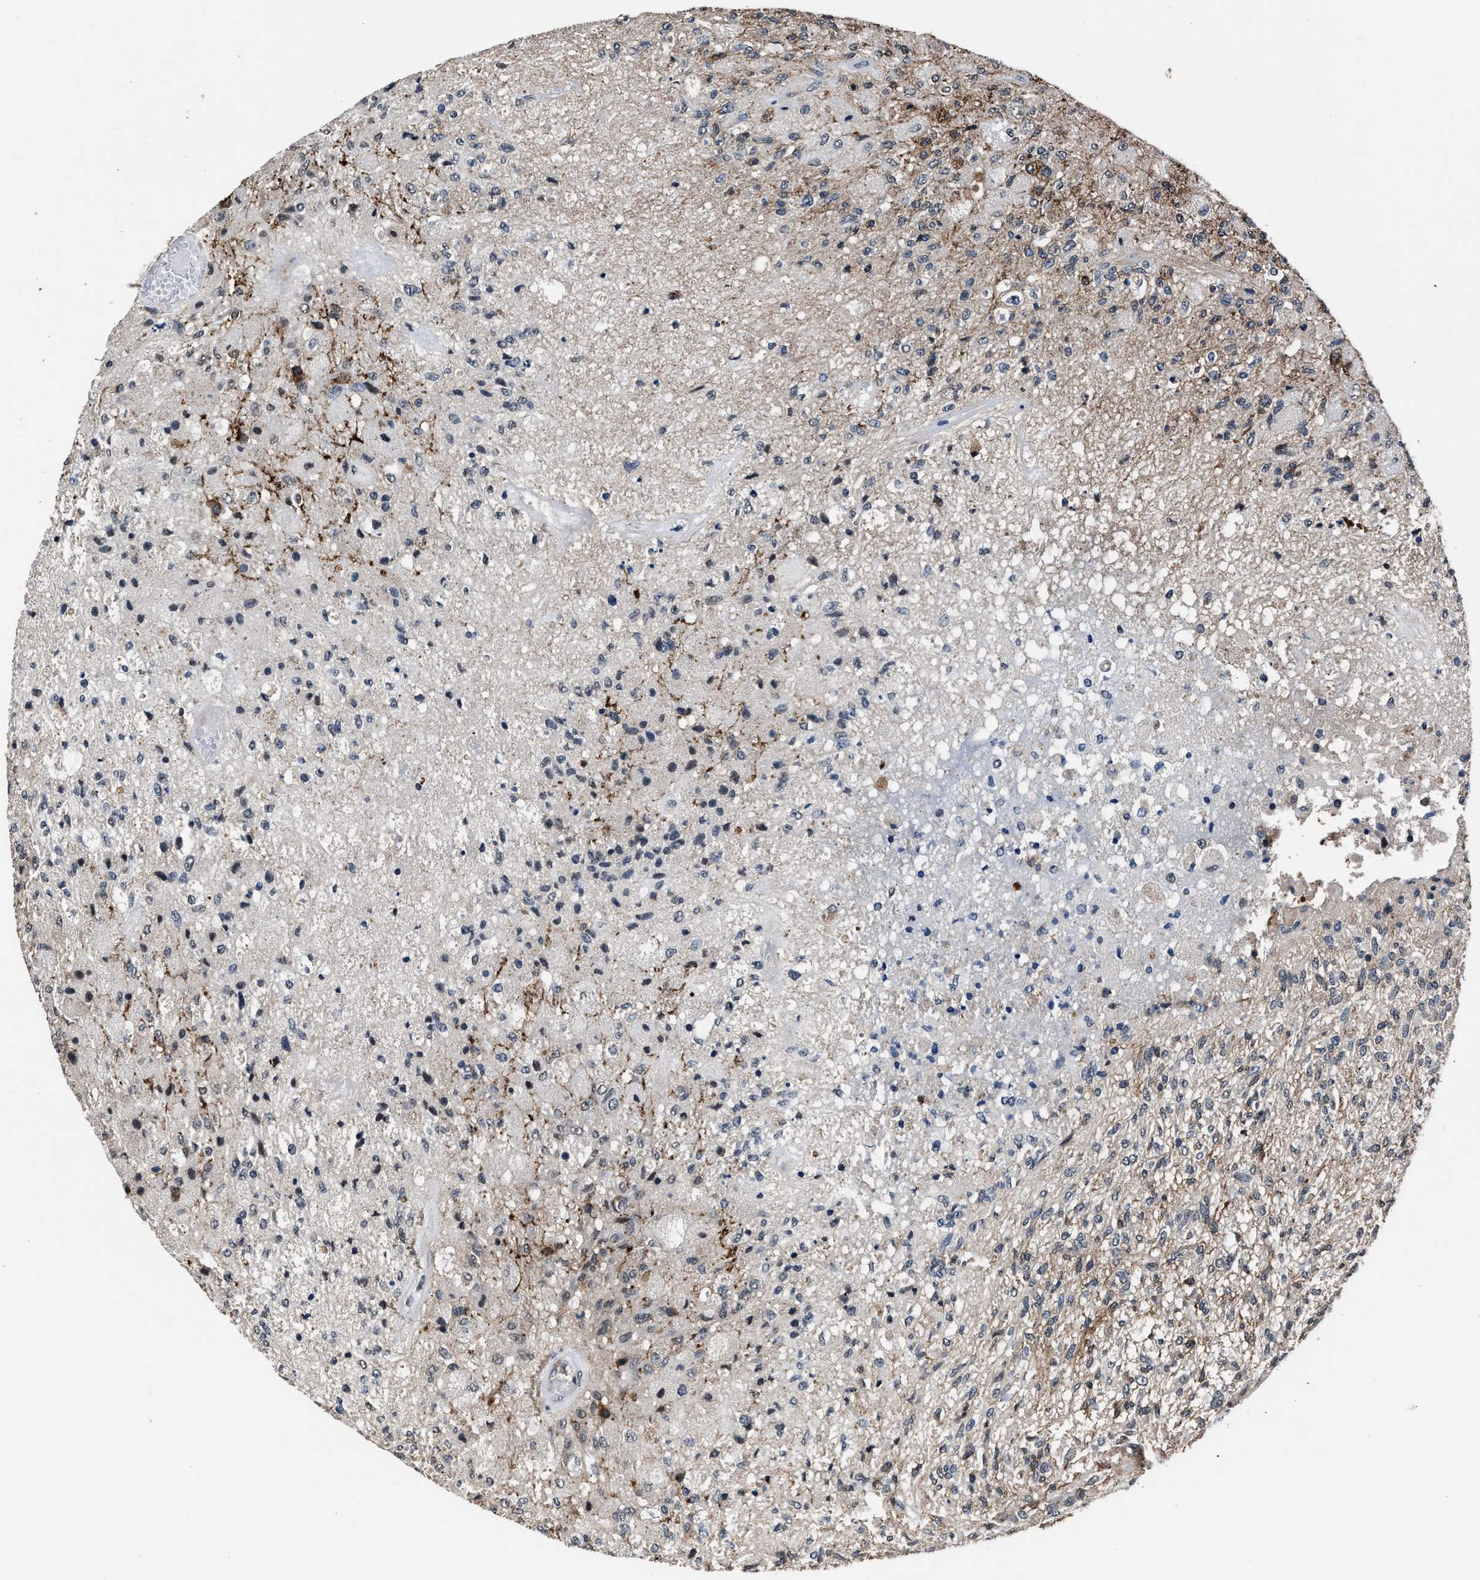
{"staining": {"intensity": "moderate", "quantity": "<25%", "location": "cytoplasmic/membranous"}, "tissue": "glioma", "cell_type": "Tumor cells", "image_type": "cancer", "snomed": [{"axis": "morphology", "description": "Normal tissue, NOS"}, {"axis": "morphology", "description": "Glioma, malignant, High grade"}, {"axis": "topography", "description": "Cerebral cortex"}], "caption": "Immunohistochemical staining of human glioma demonstrates low levels of moderate cytoplasmic/membranous expression in about <25% of tumor cells. The staining is performed using DAB brown chromogen to label protein expression. The nuclei are counter-stained blue using hematoxylin.", "gene": "MARCKSL1", "patient": {"sex": "male", "age": 77}}